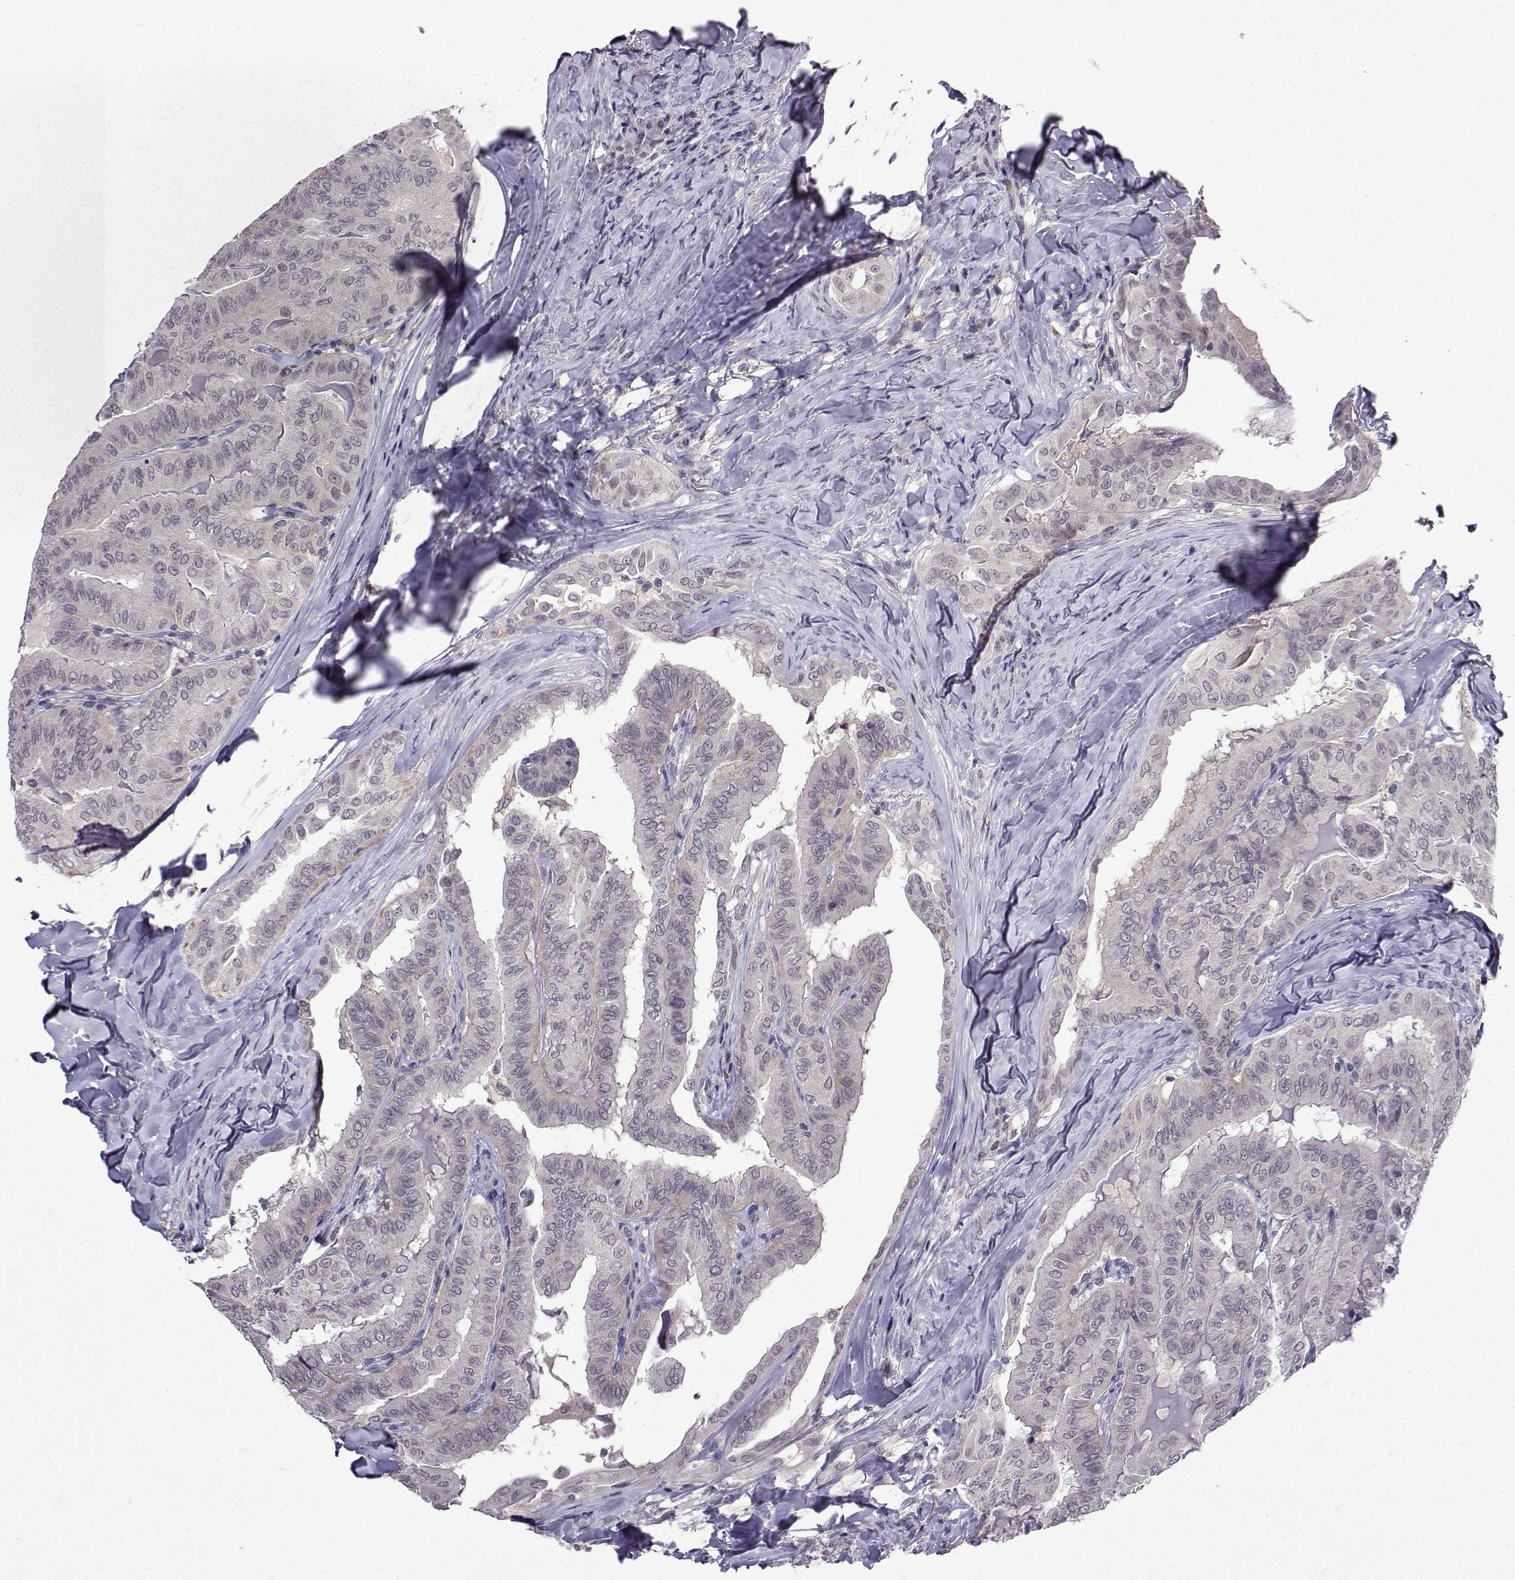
{"staining": {"intensity": "negative", "quantity": "none", "location": "none"}, "tissue": "thyroid cancer", "cell_type": "Tumor cells", "image_type": "cancer", "snomed": [{"axis": "morphology", "description": "Papillary adenocarcinoma, NOS"}, {"axis": "topography", "description": "Thyroid gland"}], "caption": "Thyroid cancer was stained to show a protein in brown. There is no significant expression in tumor cells.", "gene": "CCL28", "patient": {"sex": "female", "age": 68}}